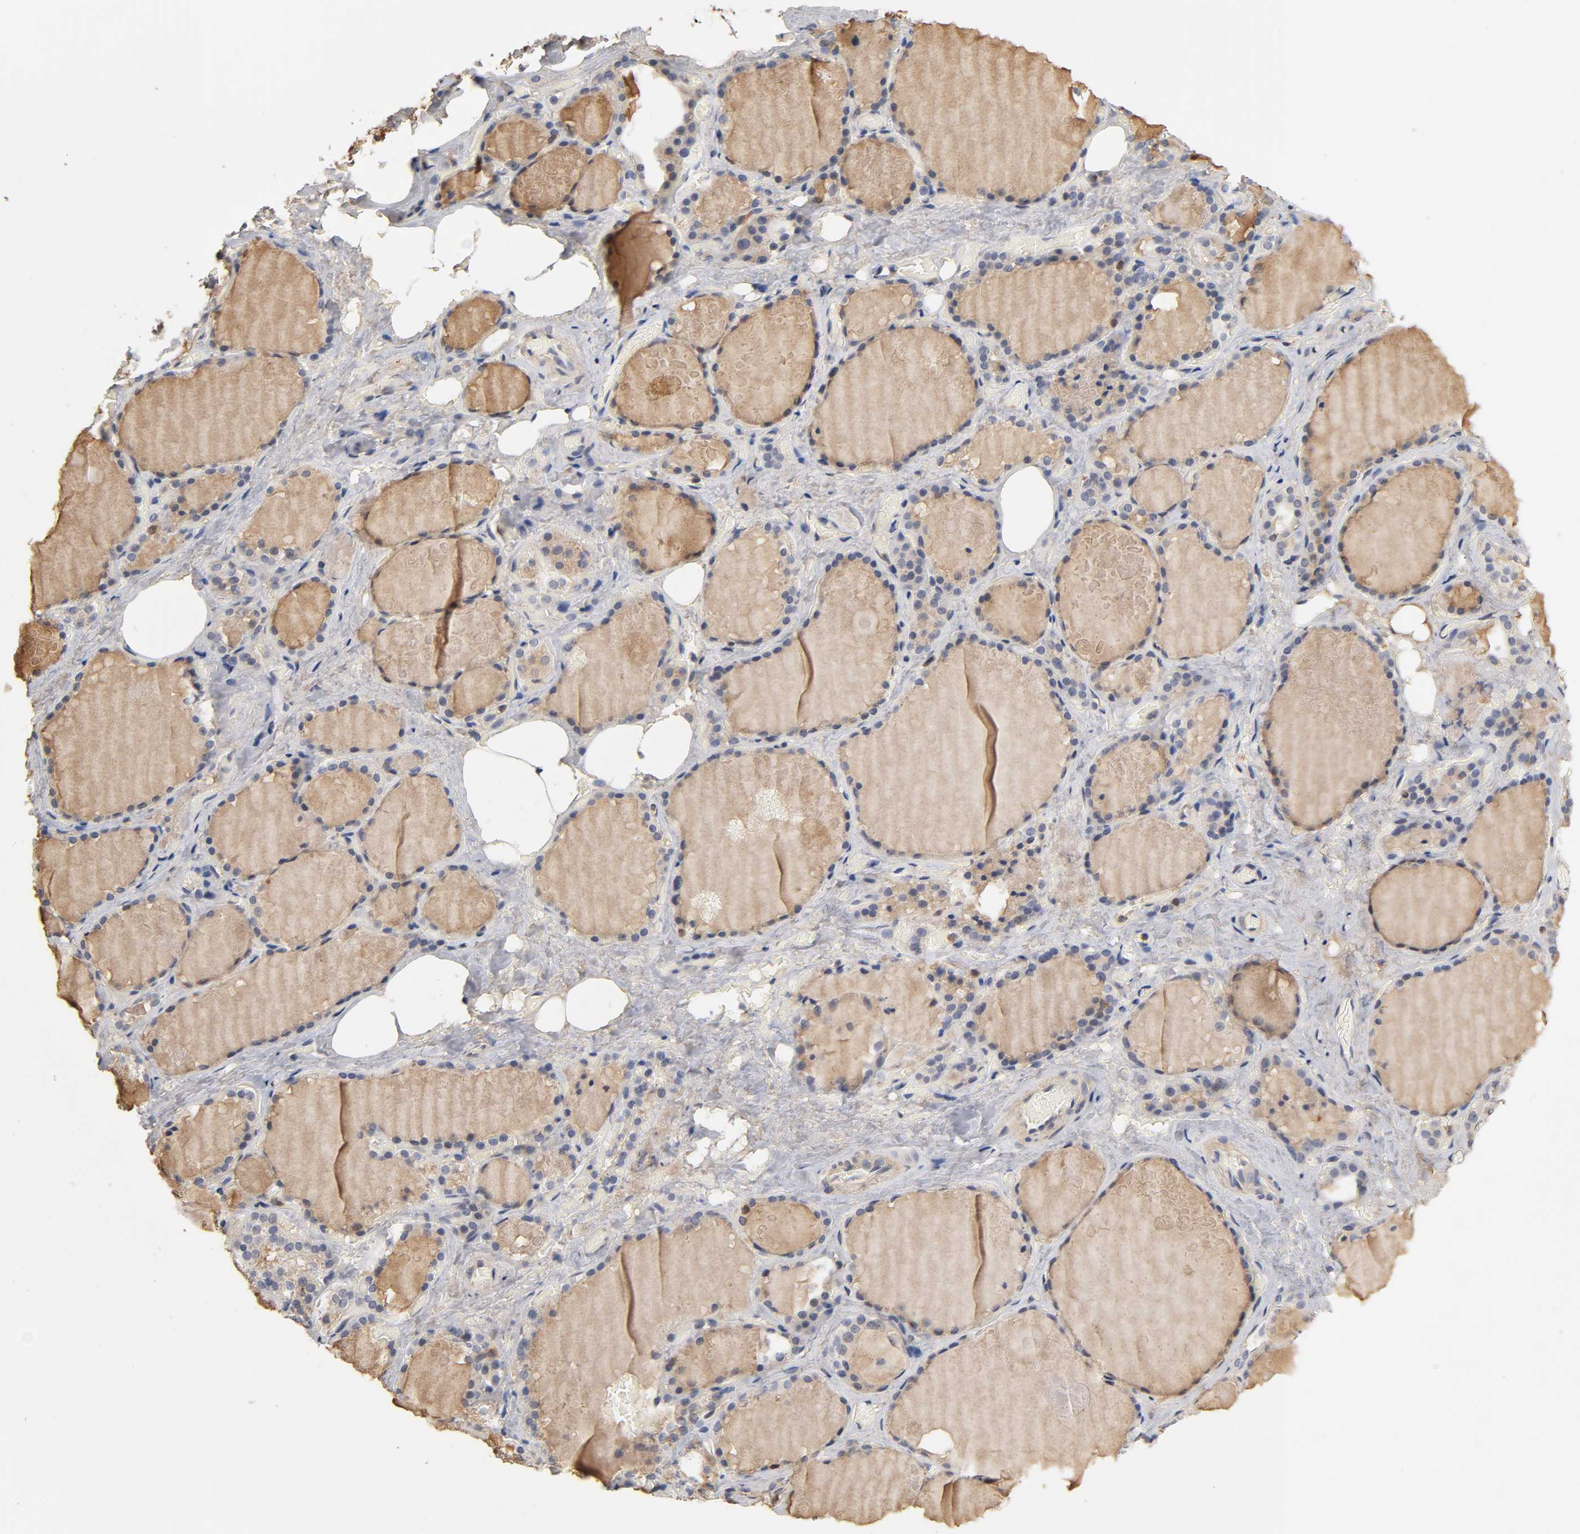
{"staining": {"intensity": "moderate", "quantity": ">75%", "location": "cytoplasmic/membranous"}, "tissue": "thyroid gland", "cell_type": "Glandular cells", "image_type": "normal", "snomed": [{"axis": "morphology", "description": "Normal tissue, NOS"}, {"axis": "topography", "description": "Thyroid gland"}], "caption": "Thyroid gland stained with a brown dye reveals moderate cytoplasmic/membranous positive staining in approximately >75% of glandular cells.", "gene": "ACTR2", "patient": {"sex": "male", "age": 61}}